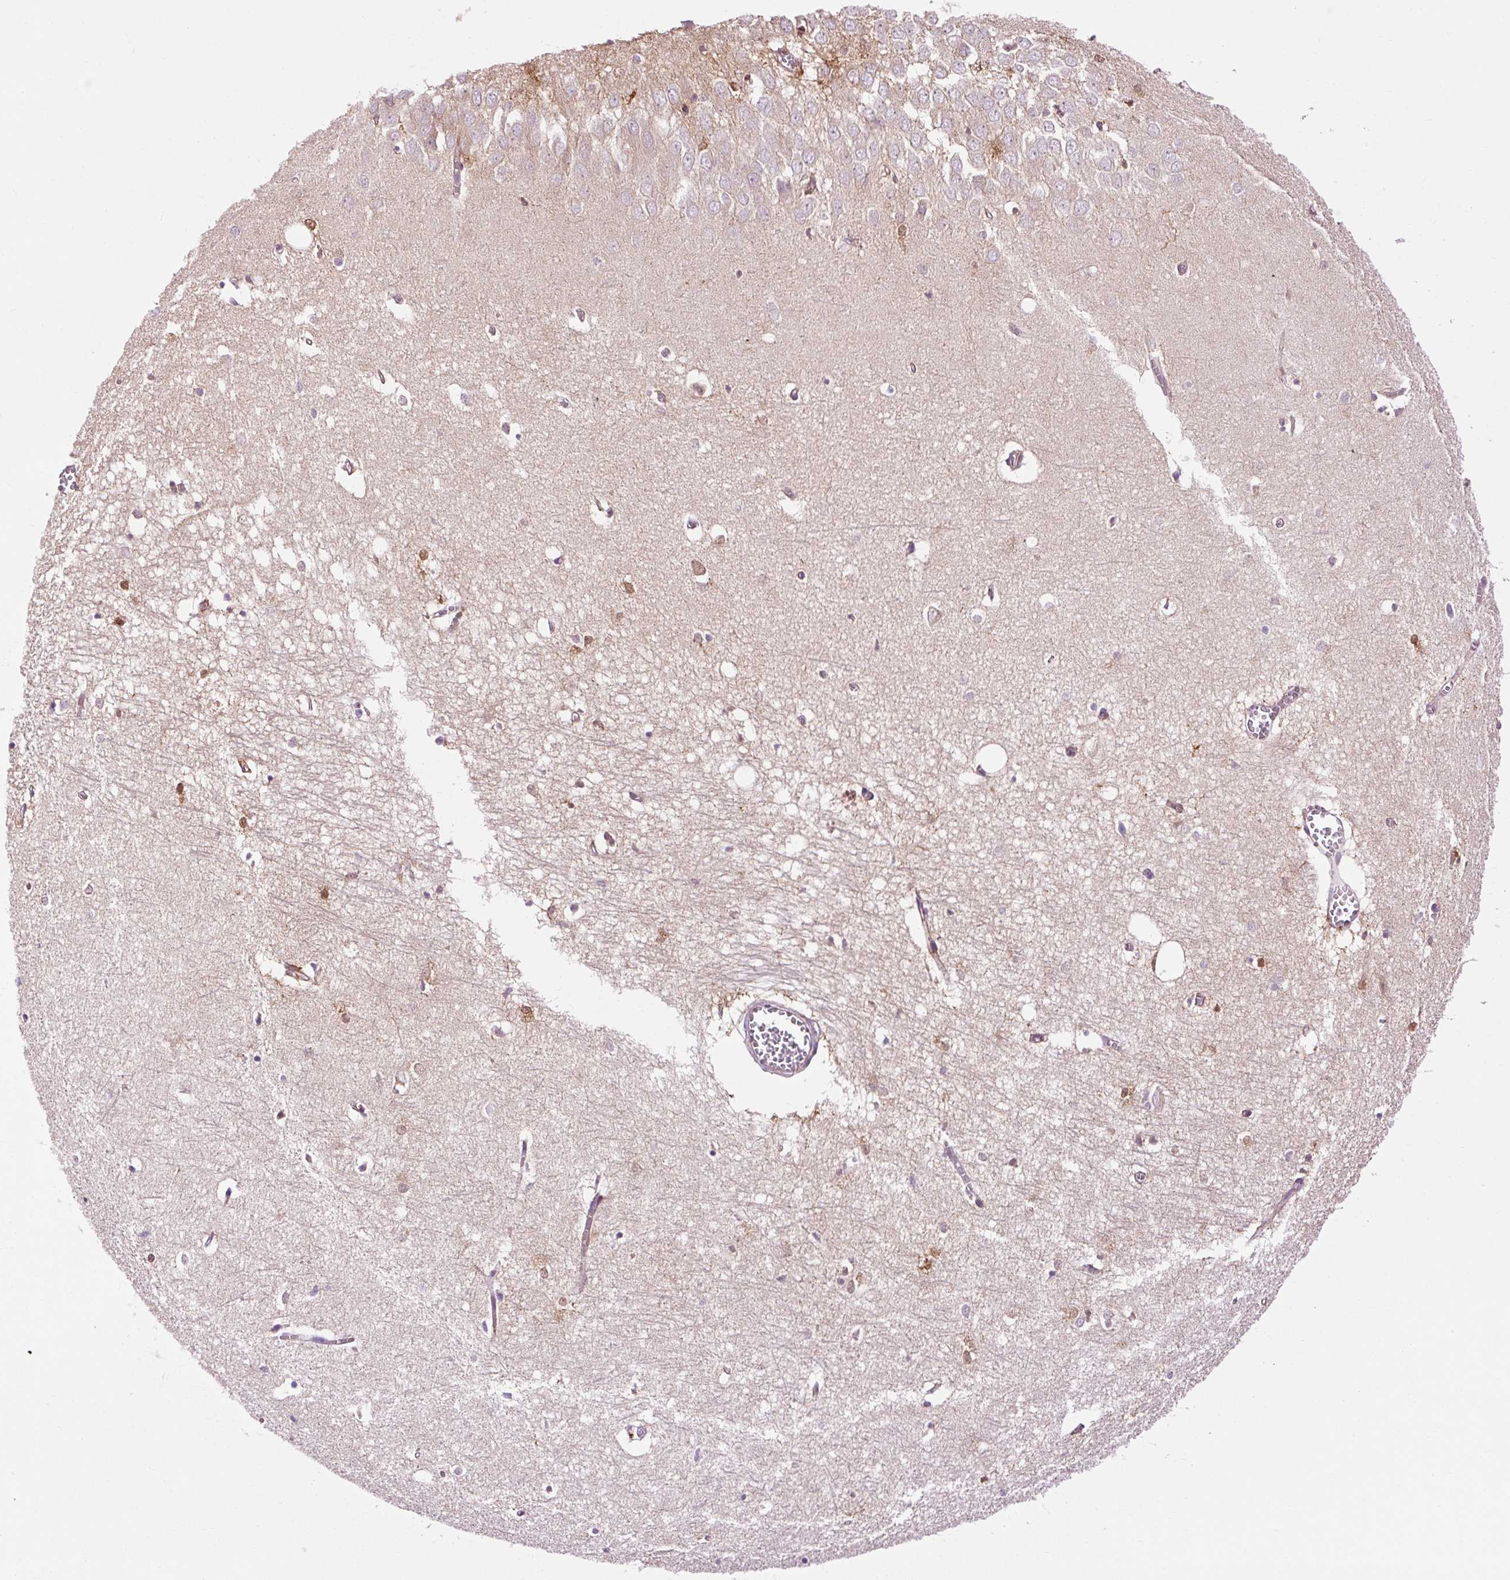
{"staining": {"intensity": "negative", "quantity": "none", "location": "none"}, "tissue": "hippocampus", "cell_type": "Glial cells", "image_type": "normal", "snomed": [{"axis": "morphology", "description": "Normal tissue, NOS"}, {"axis": "topography", "description": "Hippocampus"}], "caption": "Glial cells show no significant protein positivity in normal hippocampus.", "gene": "CD83", "patient": {"sex": "female", "age": 64}}